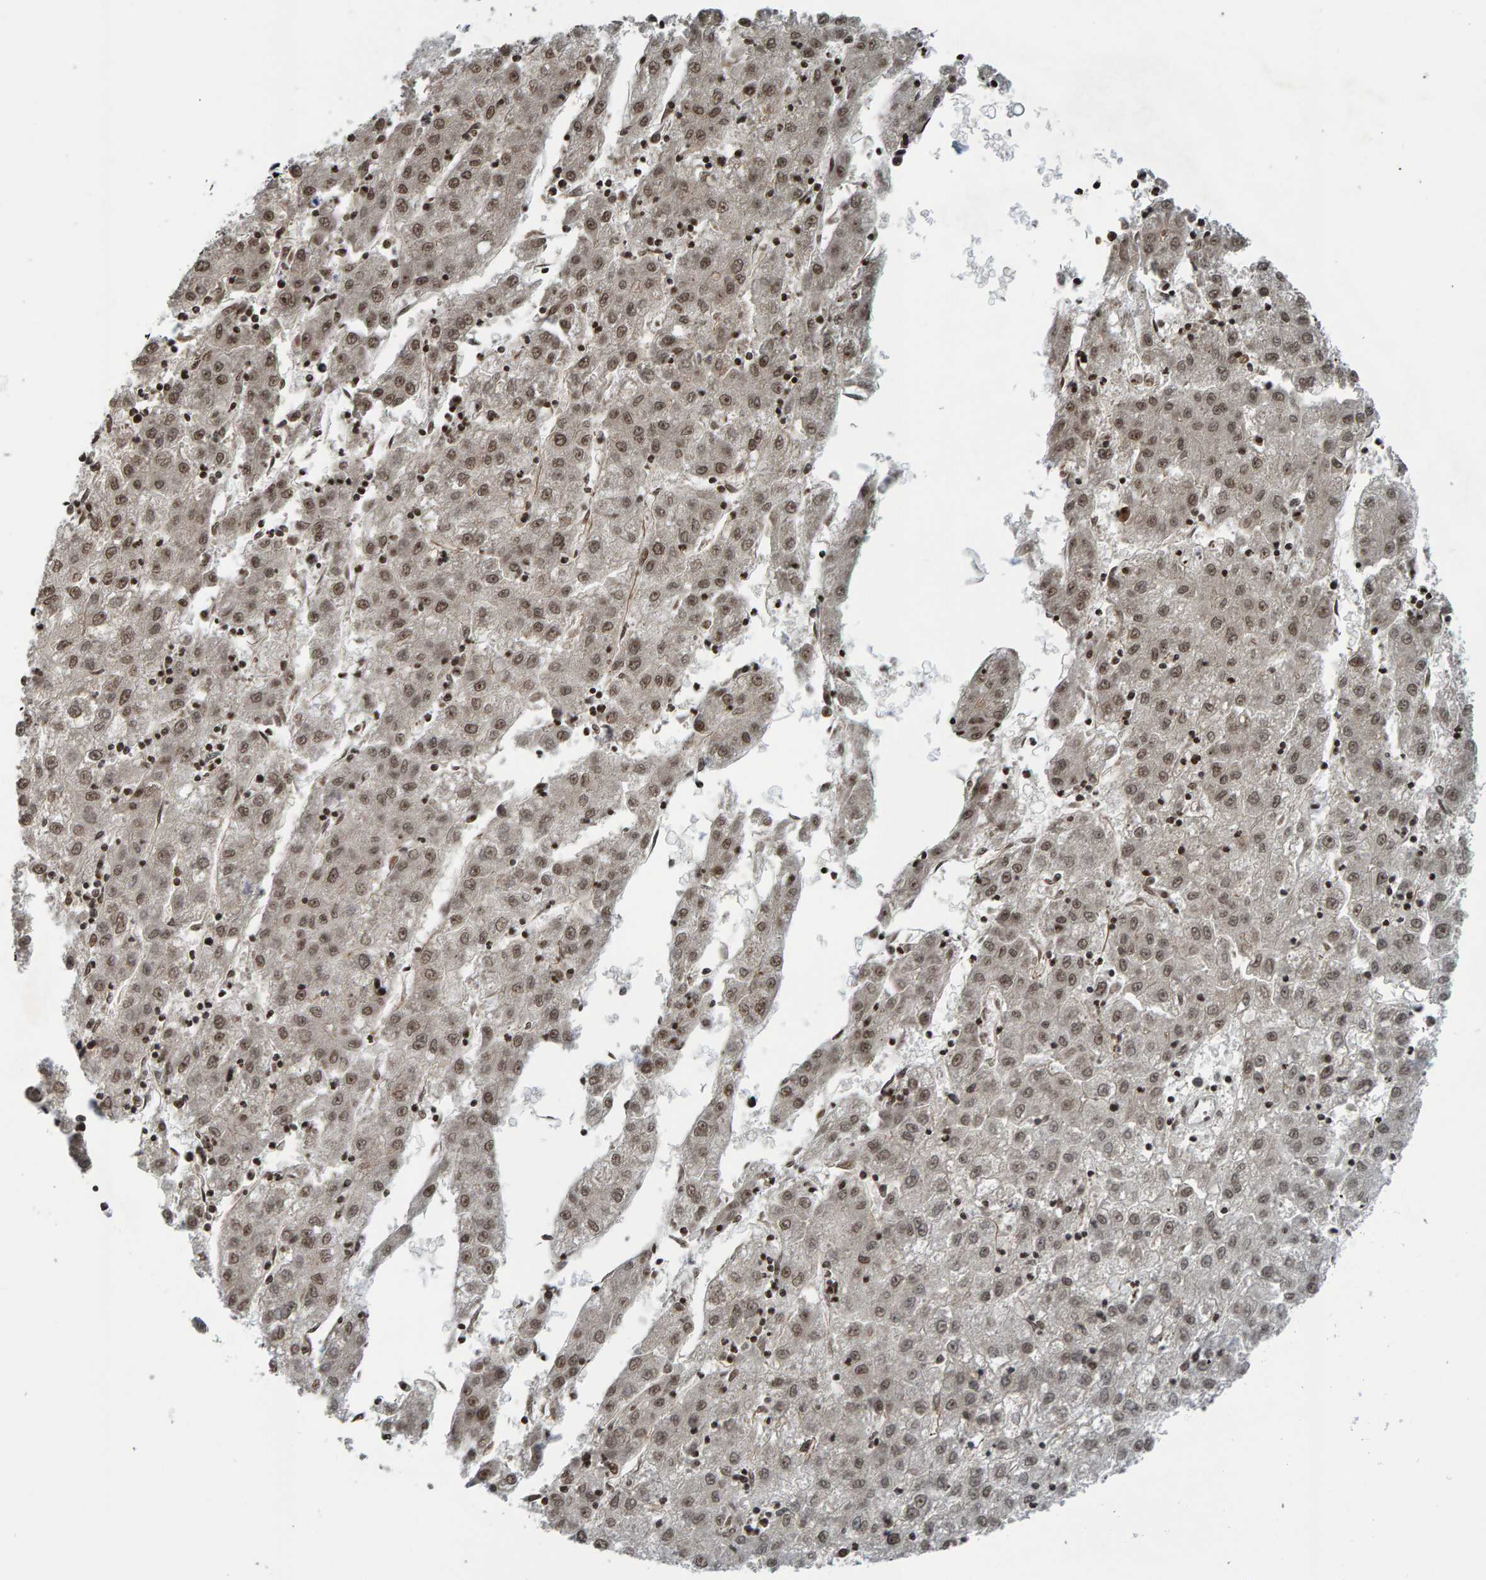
{"staining": {"intensity": "weak", "quantity": ">75%", "location": "cytoplasmic/membranous,nuclear"}, "tissue": "liver cancer", "cell_type": "Tumor cells", "image_type": "cancer", "snomed": [{"axis": "morphology", "description": "Carcinoma, Hepatocellular, NOS"}, {"axis": "topography", "description": "Liver"}], "caption": "This histopathology image exhibits liver cancer stained with IHC to label a protein in brown. The cytoplasmic/membranous and nuclear of tumor cells show weak positivity for the protein. Nuclei are counter-stained blue.", "gene": "ZNF366", "patient": {"sex": "male", "age": 72}}